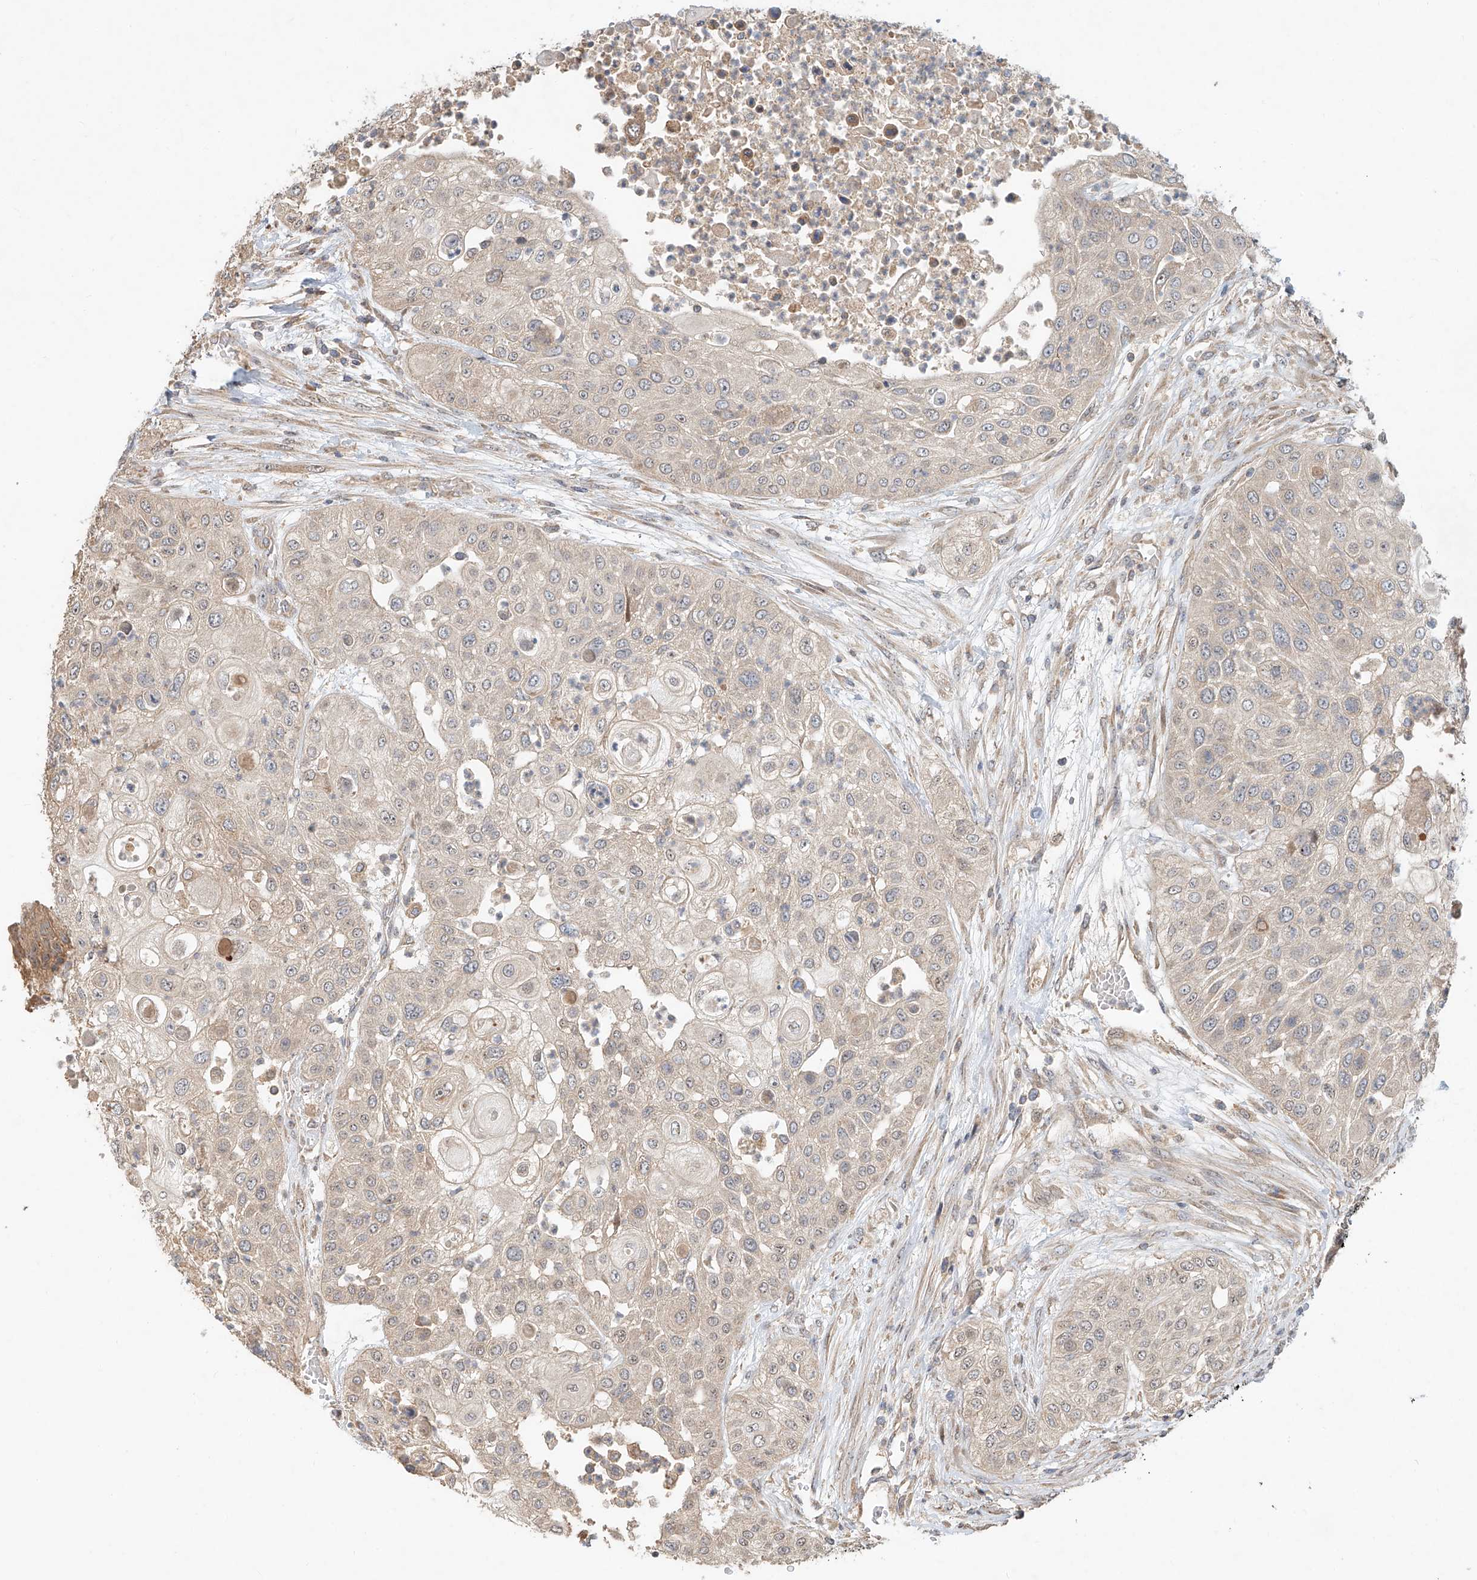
{"staining": {"intensity": "negative", "quantity": "none", "location": "none"}, "tissue": "urothelial cancer", "cell_type": "Tumor cells", "image_type": "cancer", "snomed": [{"axis": "morphology", "description": "Urothelial carcinoma, High grade"}, {"axis": "topography", "description": "Urinary bladder"}], "caption": "This is a photomicrograph of immunohistochemistry (IHC) staining of high-grade urothelial carcinoma, which shows no positivity in tumor cells.", "gene": "TMEM61", "patient": {"sex": "female", "age": 79}}